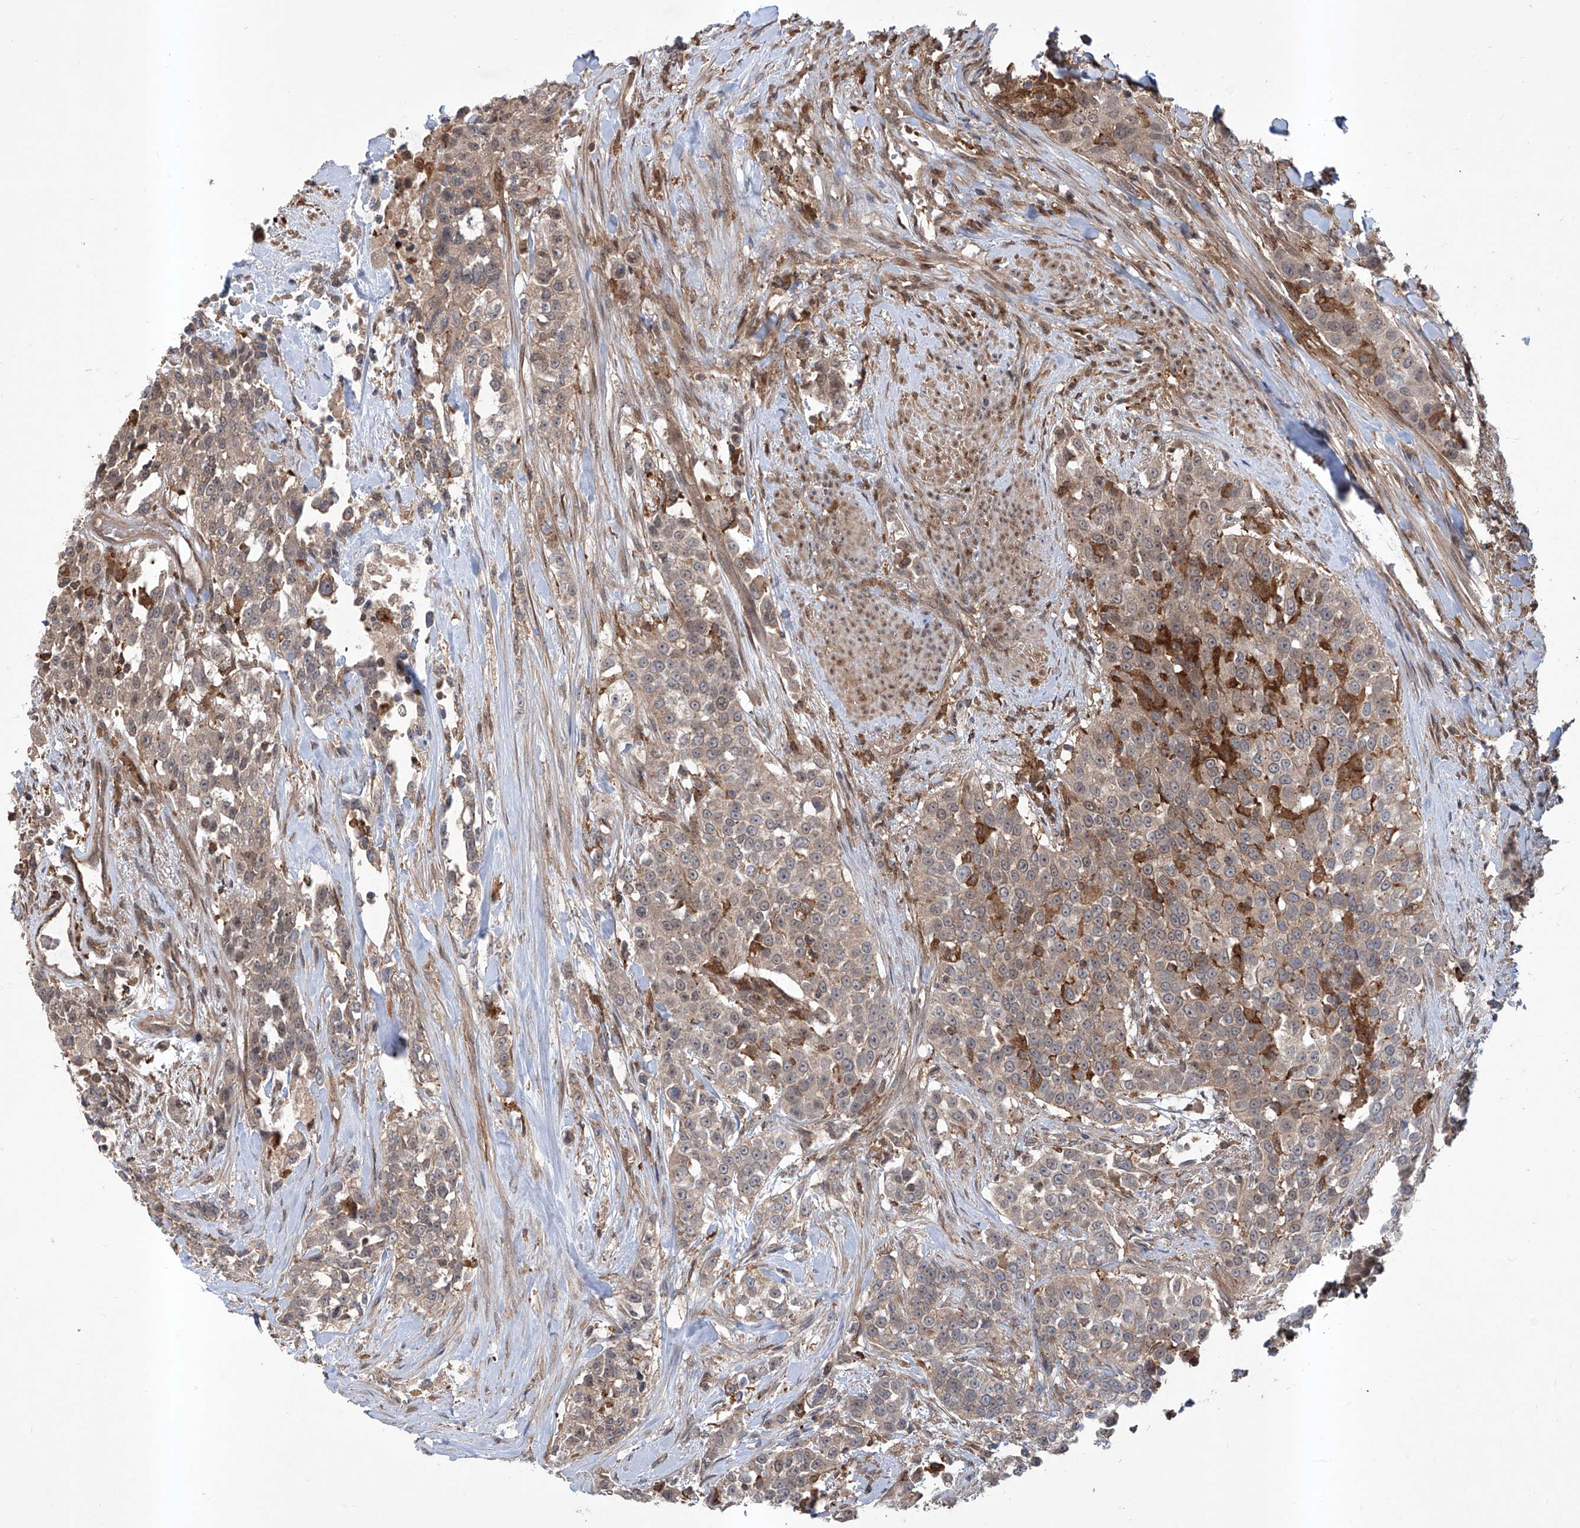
{"staining": {"intensity": "negative", "quantity": "none", "location": "none"}, "tissue": "urothelial cancer", "cell_type": "Tumor cells", "image_type": "cancer", "snomed": [{"axis": "morphology", "description": "Urothelial carcinoma, High grade"}, {"axis": "topography", "description": "Urinary bladder"}], "caption": "Photomicrograph shows no protein expression in tumor cells of urothelial carcinoma (high-grade) tissue.", "gene": "HOXC8", "patient": {"sex": "female", "age": 80}}